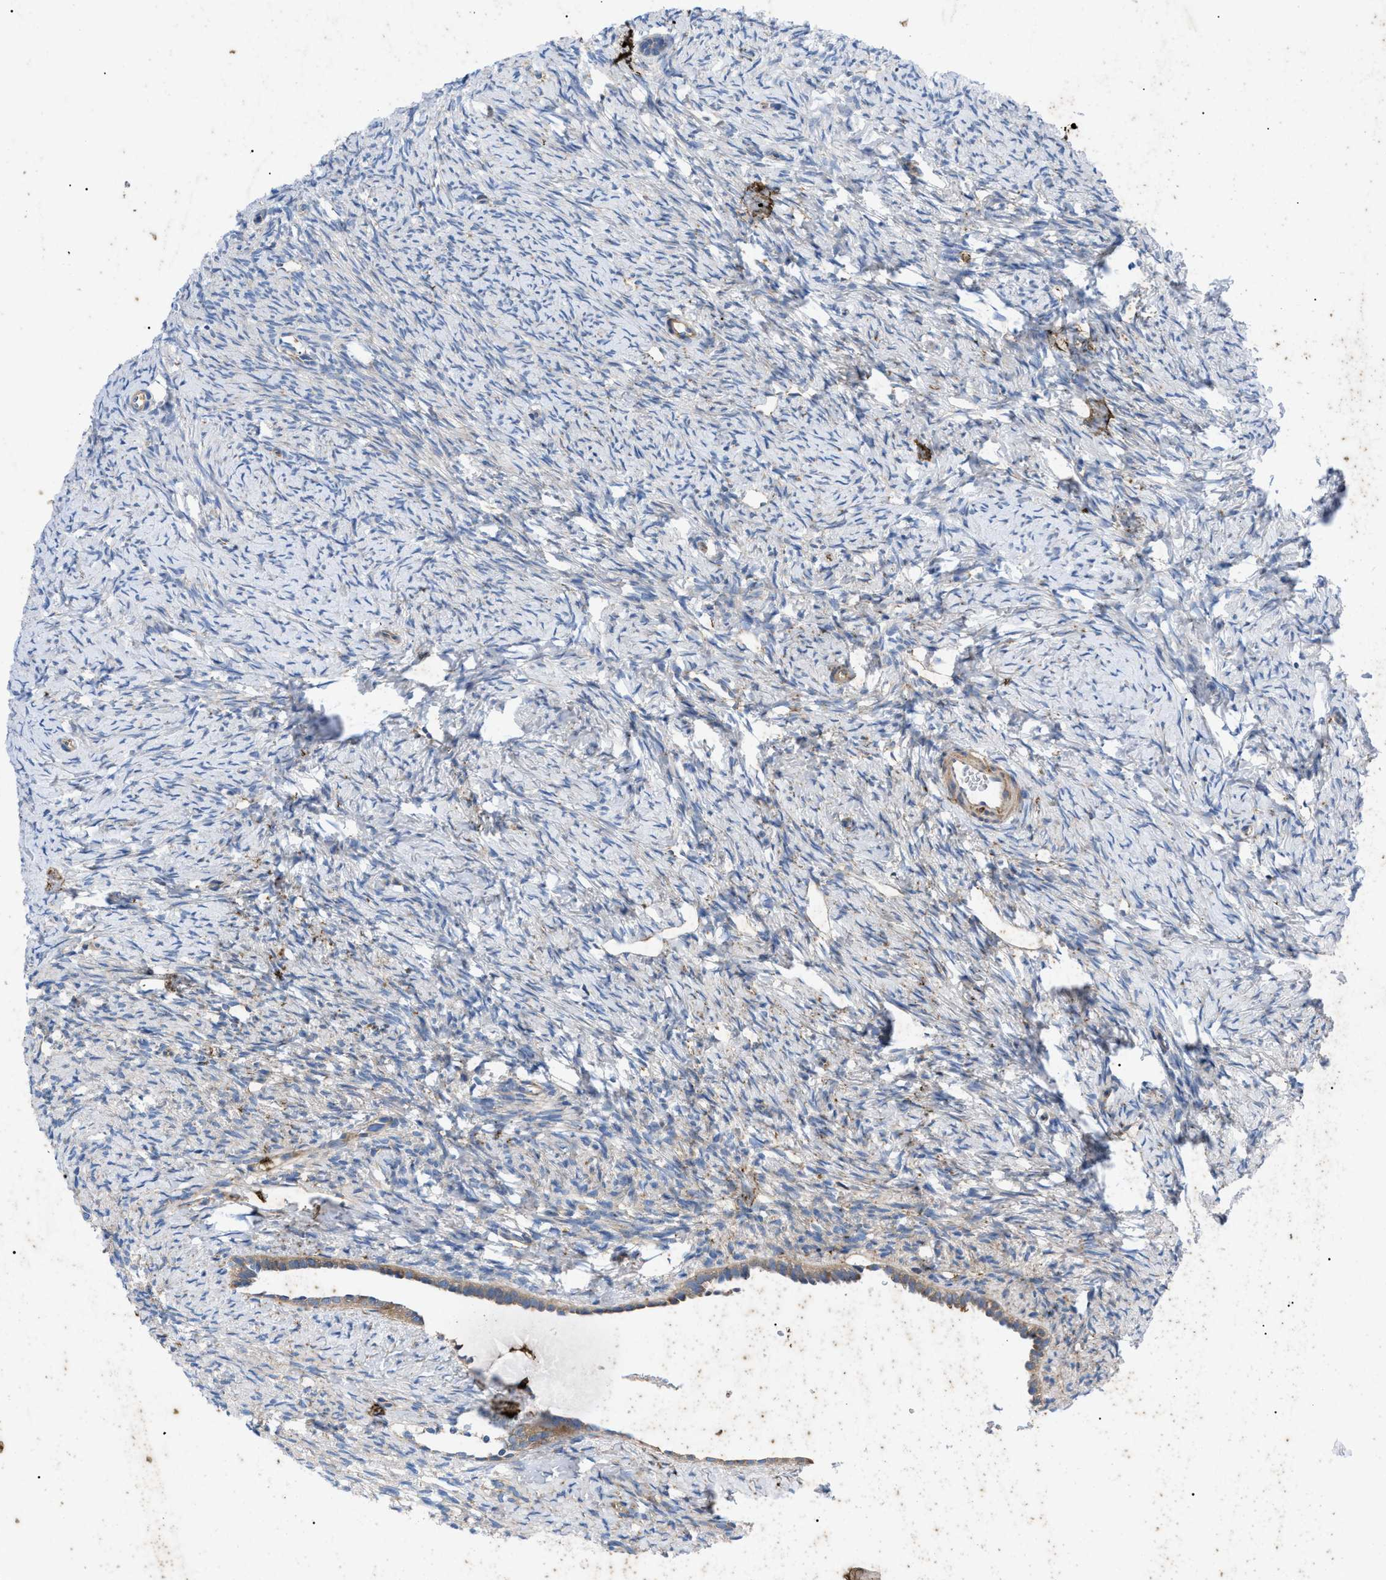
{"staining": {"intensity": "weak", "quantity": "<25%", "location": "cytoplasmic/membranous"}, "tissue": "ovary", "cell_type": "Ovarian stroma cells", "image_type": "normal", "snomed": [{"axis": "morphology", "description": "Normal tissue, NOS"}, {"axis": "topography", "description": "Ovary"}], "caption": "This is an IHC image of benign human ovary. There is no expression in ovarian stroma cells.", "gene": "HSPB8", "patient": {"sex": "female", "age": 33}}